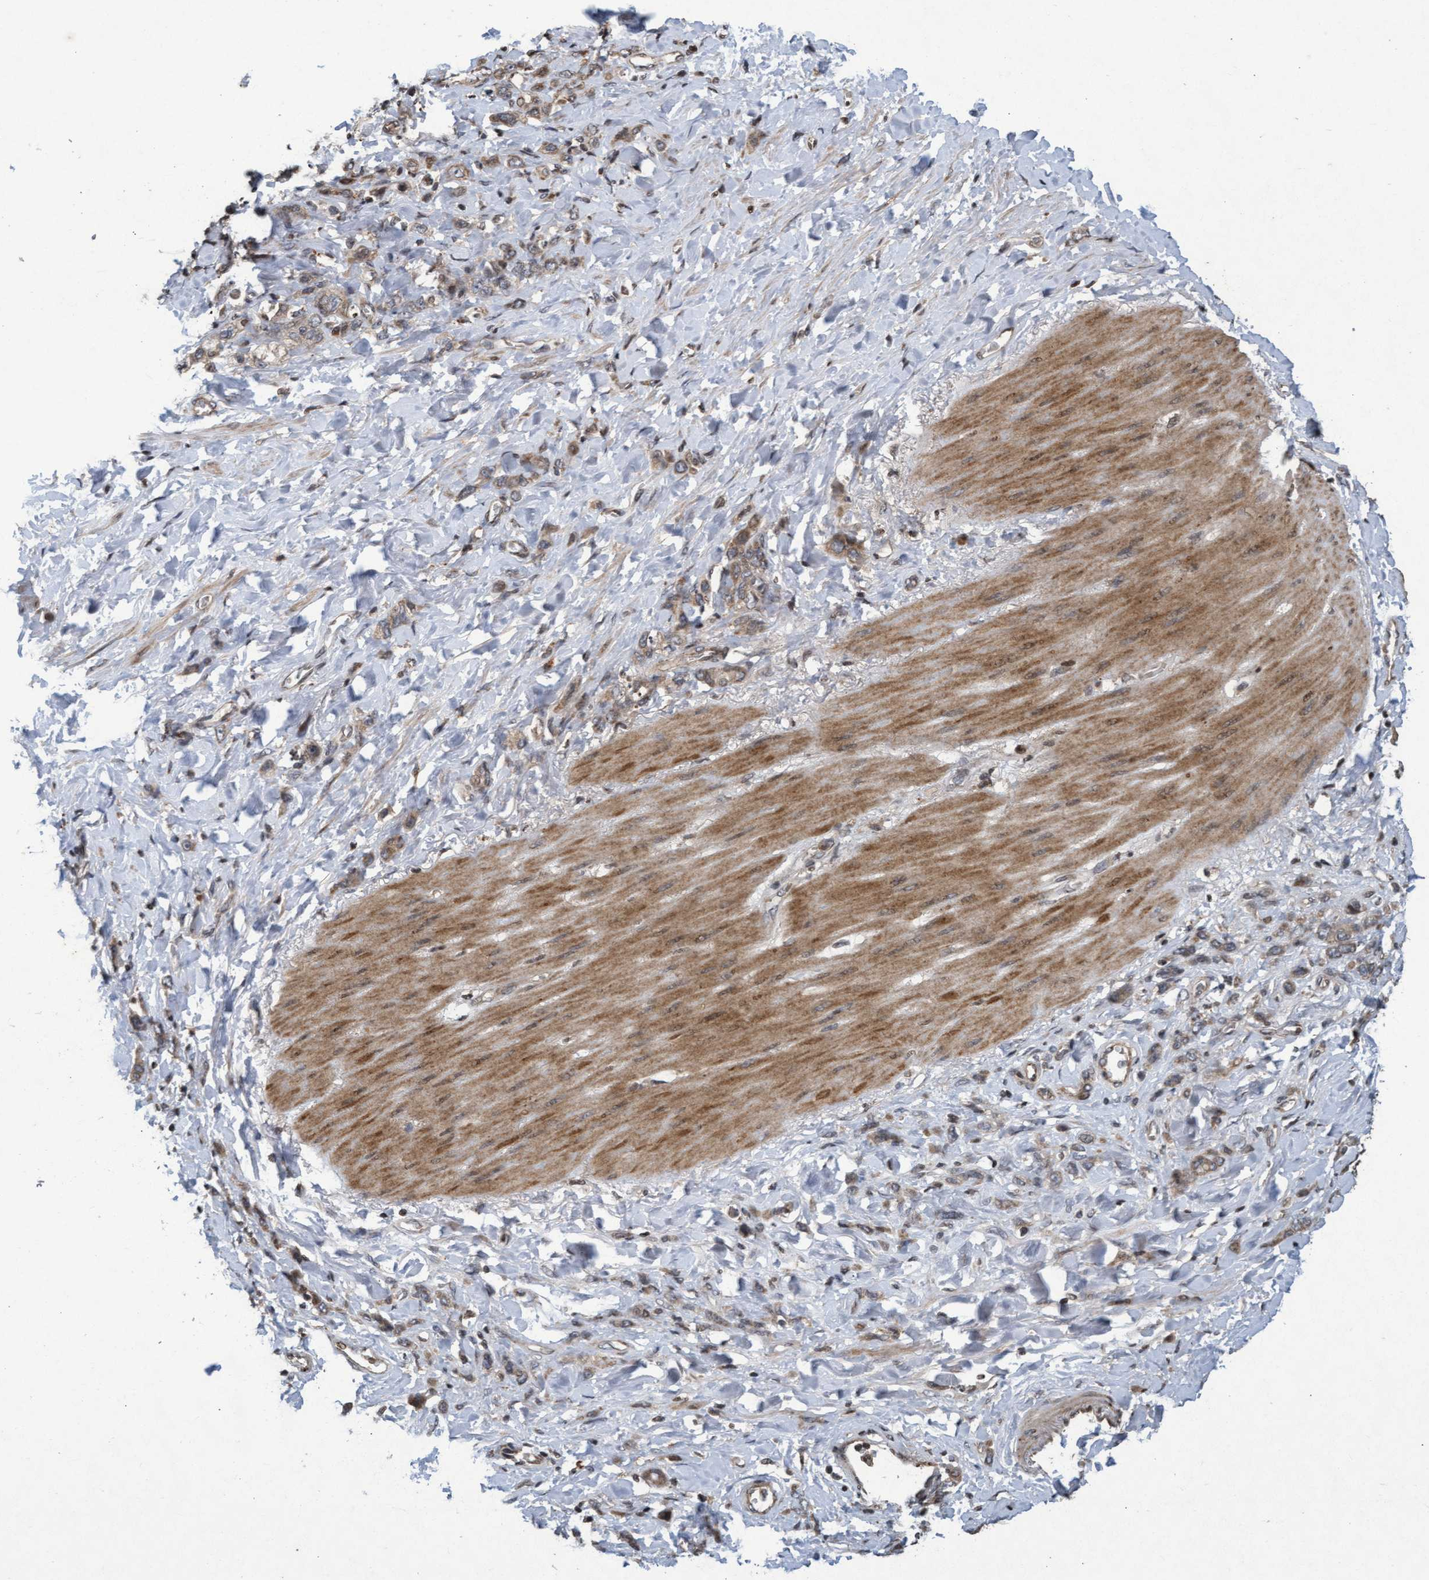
{"staining": {"intensity": "weak", "quantity": ">75%", "location": "cytoplasmic/membranous"}, "tissue": "stomach cancer", "cell_type": "Tumor cells", "image_type": "cancer", "snomed": [{"axis": "morphology", "description": "Normal tissue, NOS"}, {"axis": "morphology", "description": "Adenocarcinoma, NOS"}, {"axis": "topography", "description": "Stomach"}], "caption": "This is a micrograph of IHC staining of stomach adenocarcinoma, which shows weak positivity in the cytoplasmic/membranous of tumor cells.", "gene": "KCNC2", "patient": {"sex": "male", "age": 82}}